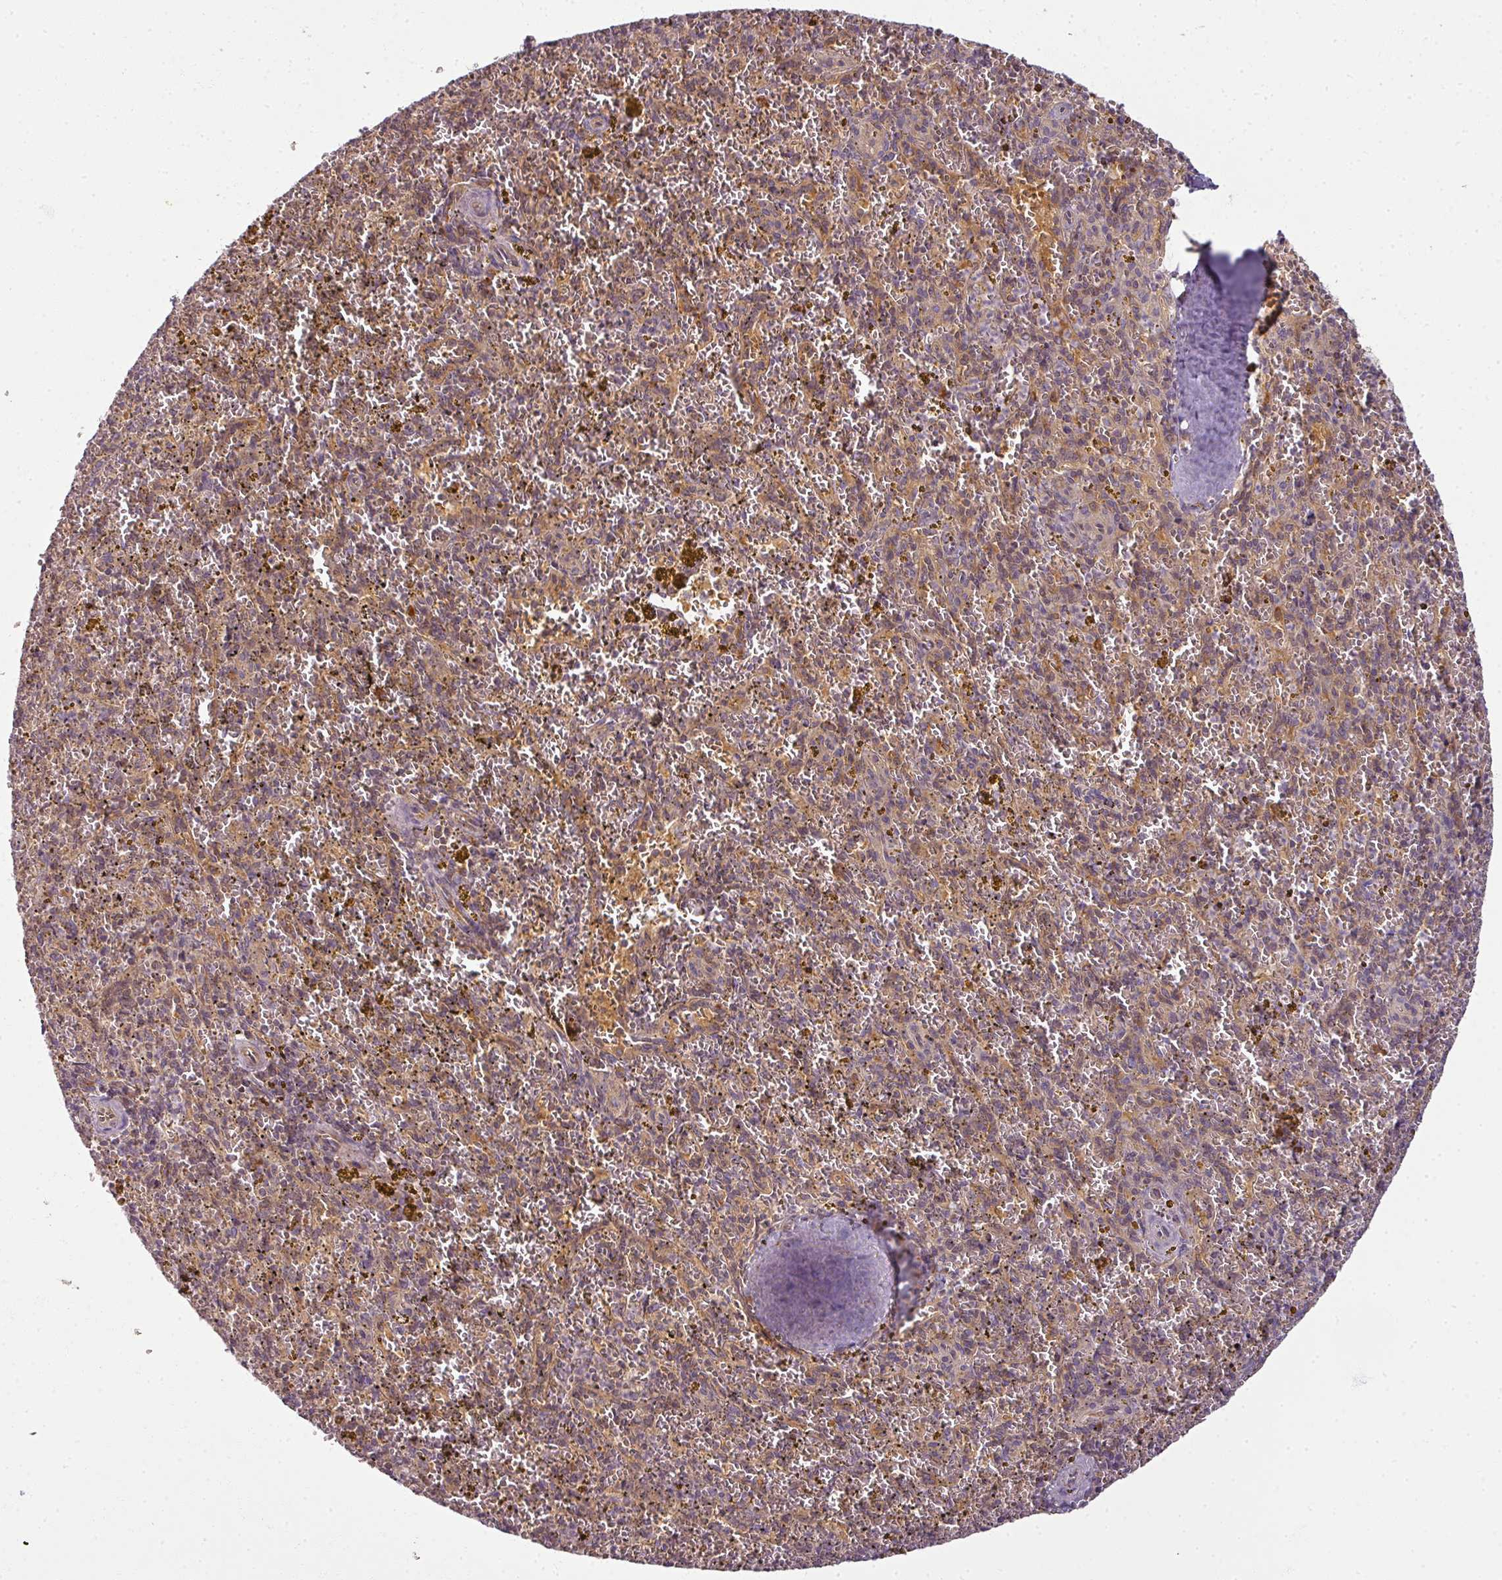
{"staining": {"intensity": "negative", "quantity": "none", "location": "none"}, "tissue": "spleen", "cell_type": "Cells in red pulp", "image_type": "normal", "snomed": [{"axis": "morphology", "description": "Normal tissue, NOS"}, {"axis": "topography", "description": "Spleen"}], "caption": "Spleen was stained to show a protein in brown. There is no significant expression in cells in red pulp.", "gene": "AGPAT4", "patient": {"sex": "male", "age": 57}}